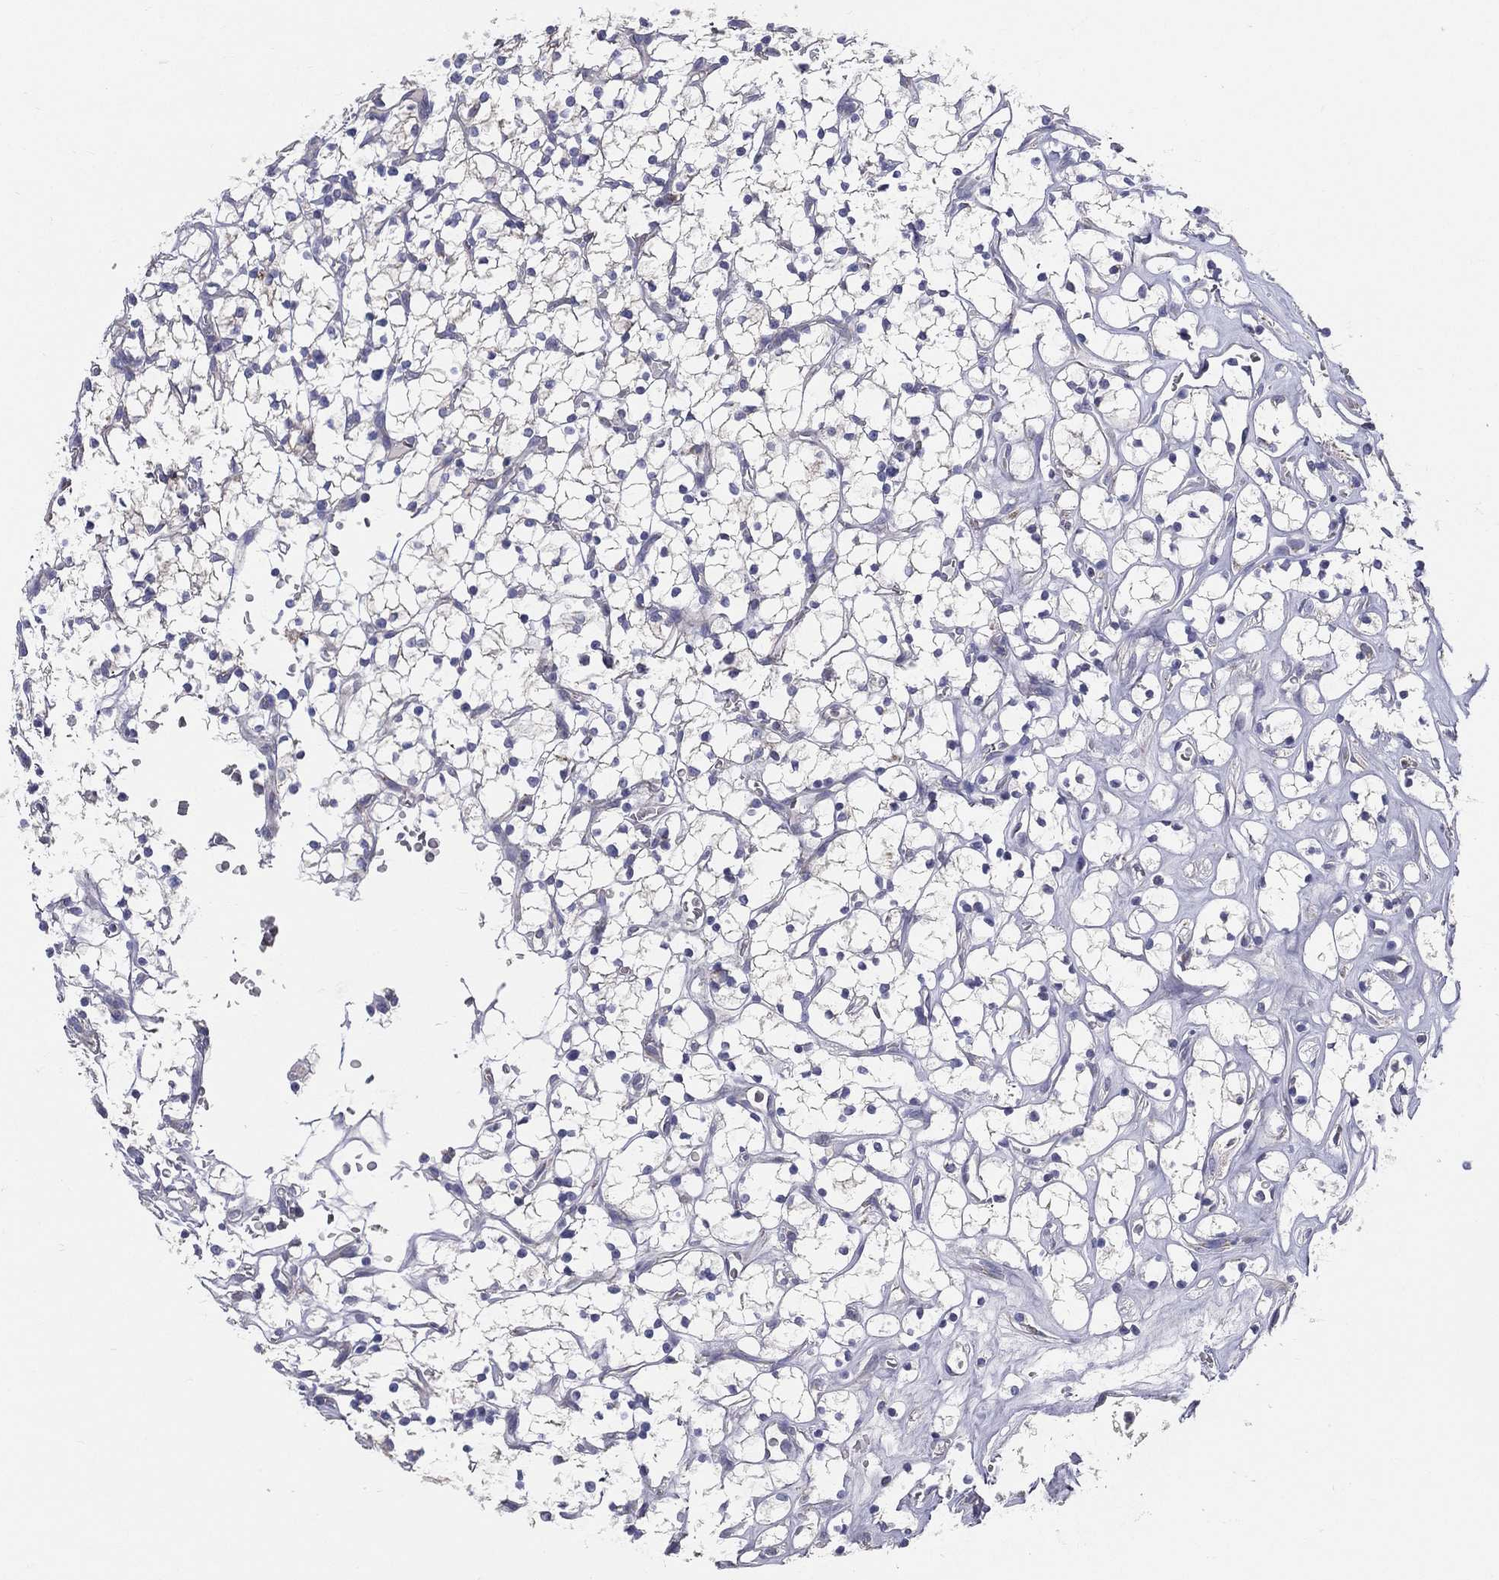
{"staining": {"intensity": "negative", "quantity": "none", "location": "none"}, "tissue": "renal cancer", "cell_type": "Tumor cells", "image_type": "cancer", "snomed": [{"axis": "morphology", "description": "Adenocarcinoma, NOS"}, {"axis": "topography", "description": "Kidney"}], "caption": "Tumor cells show no significant protein expression in renal adenocarcinoma.", "gene": "PWWP3A", "patient": {"sex": "female", "age": 64}}